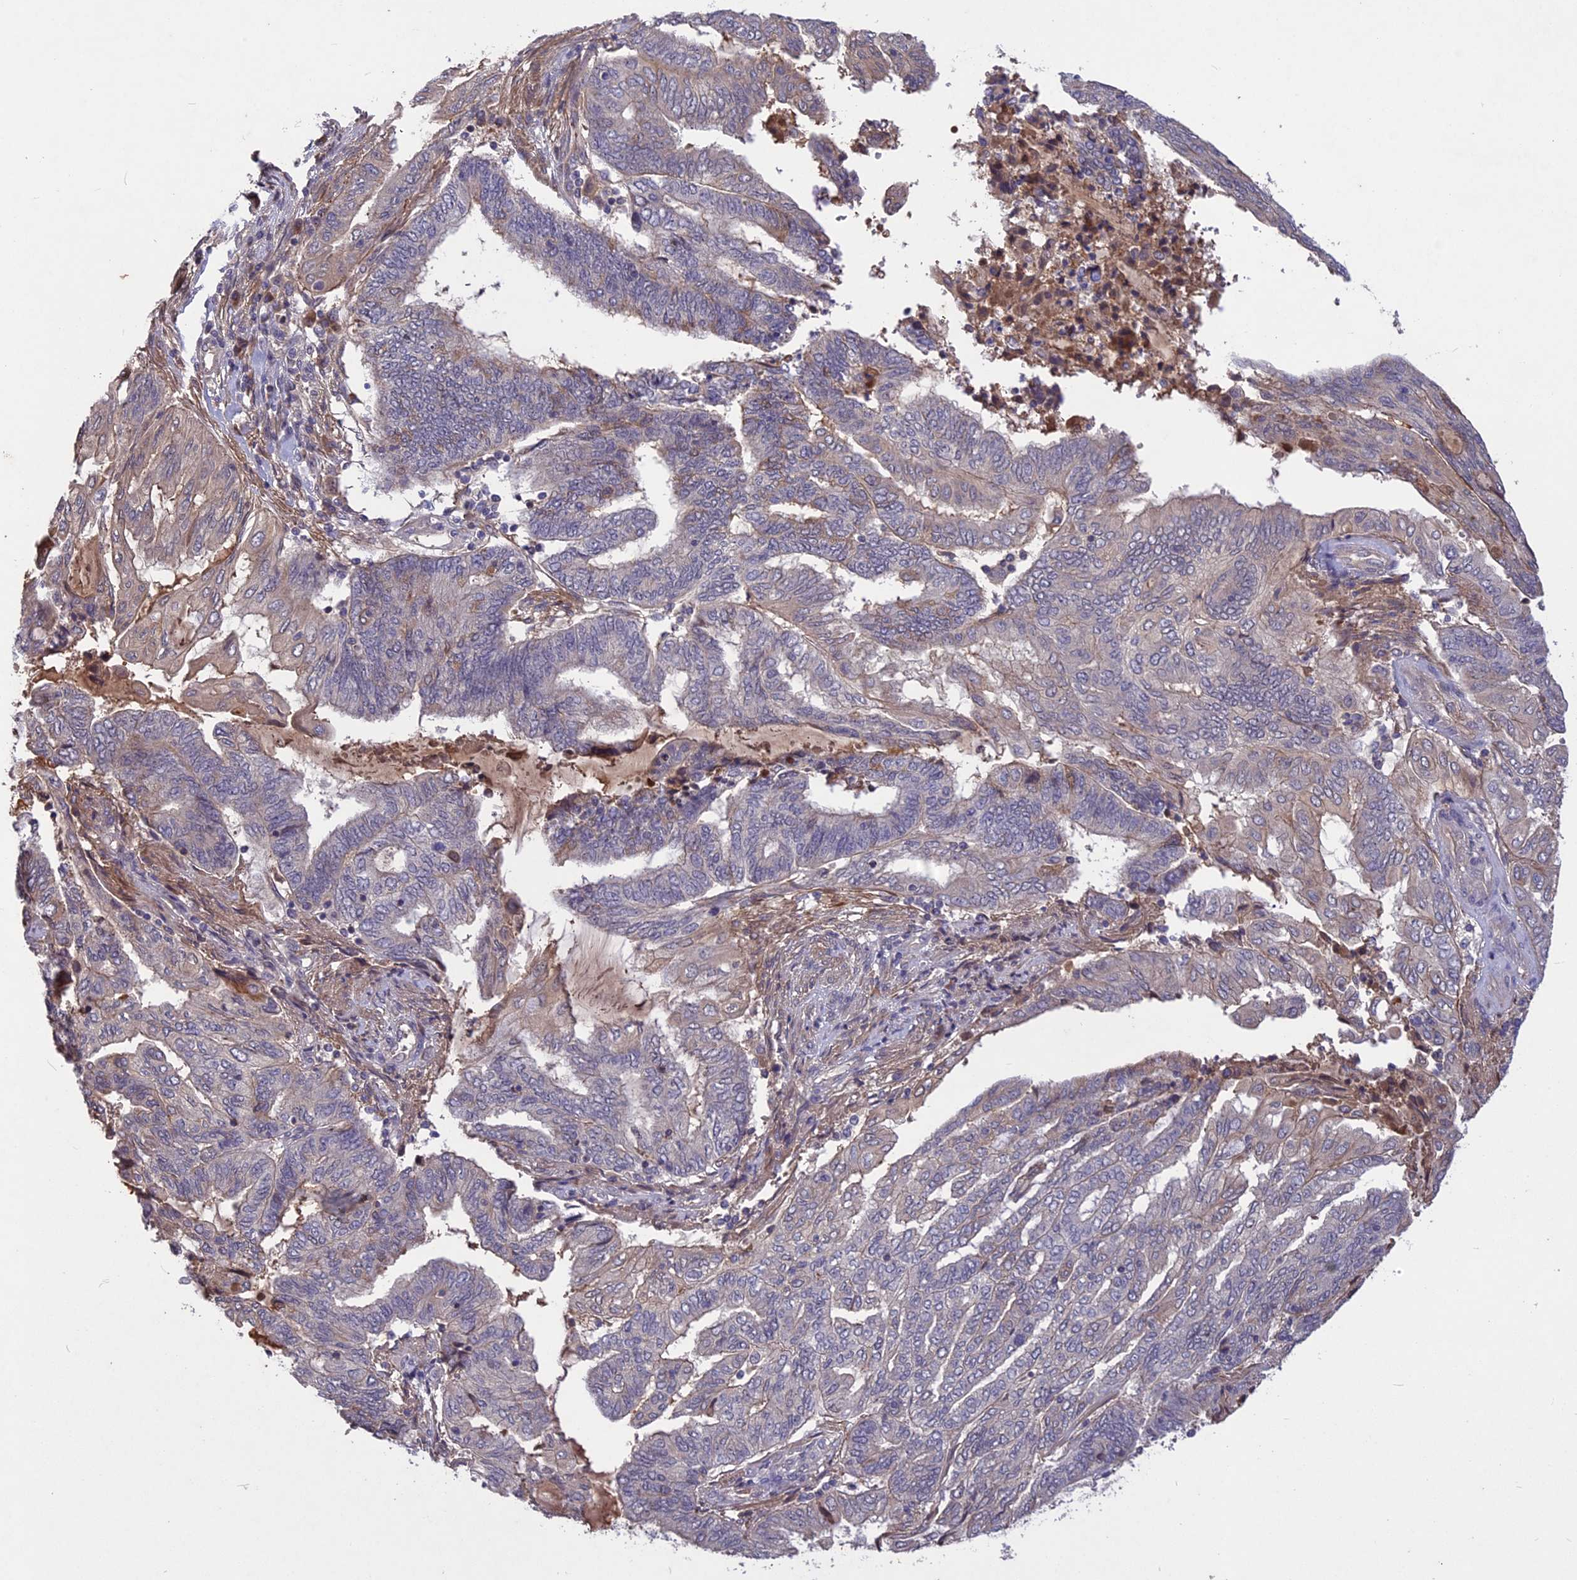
{"staining": {"intensity": "weak", "quantity": "25%-75%", "location": "cytoplasmic/membranous"}, "tissue": "endometrial cancer", "cell_type": "Tumor cells", "image_type": "cancer", "snomed": [{"axis": "morphology", "description": "Adenocarcinoma, NOS"}, {"axis": "topography", "description": "Uterus"}, {"axis": "topography", "description": "Endometrium"}], "caption": "Protein staining reveals weak cytoplasmic/membranous expression in about 25%-75% of tumor cells in endometrial cancer. (Stains: DAB in brown, nuclei in blue, Microscopy: brightfield microscopy at high magnification).", "gene": "ADO", "patient": {"sex": "female", "age": 70}}